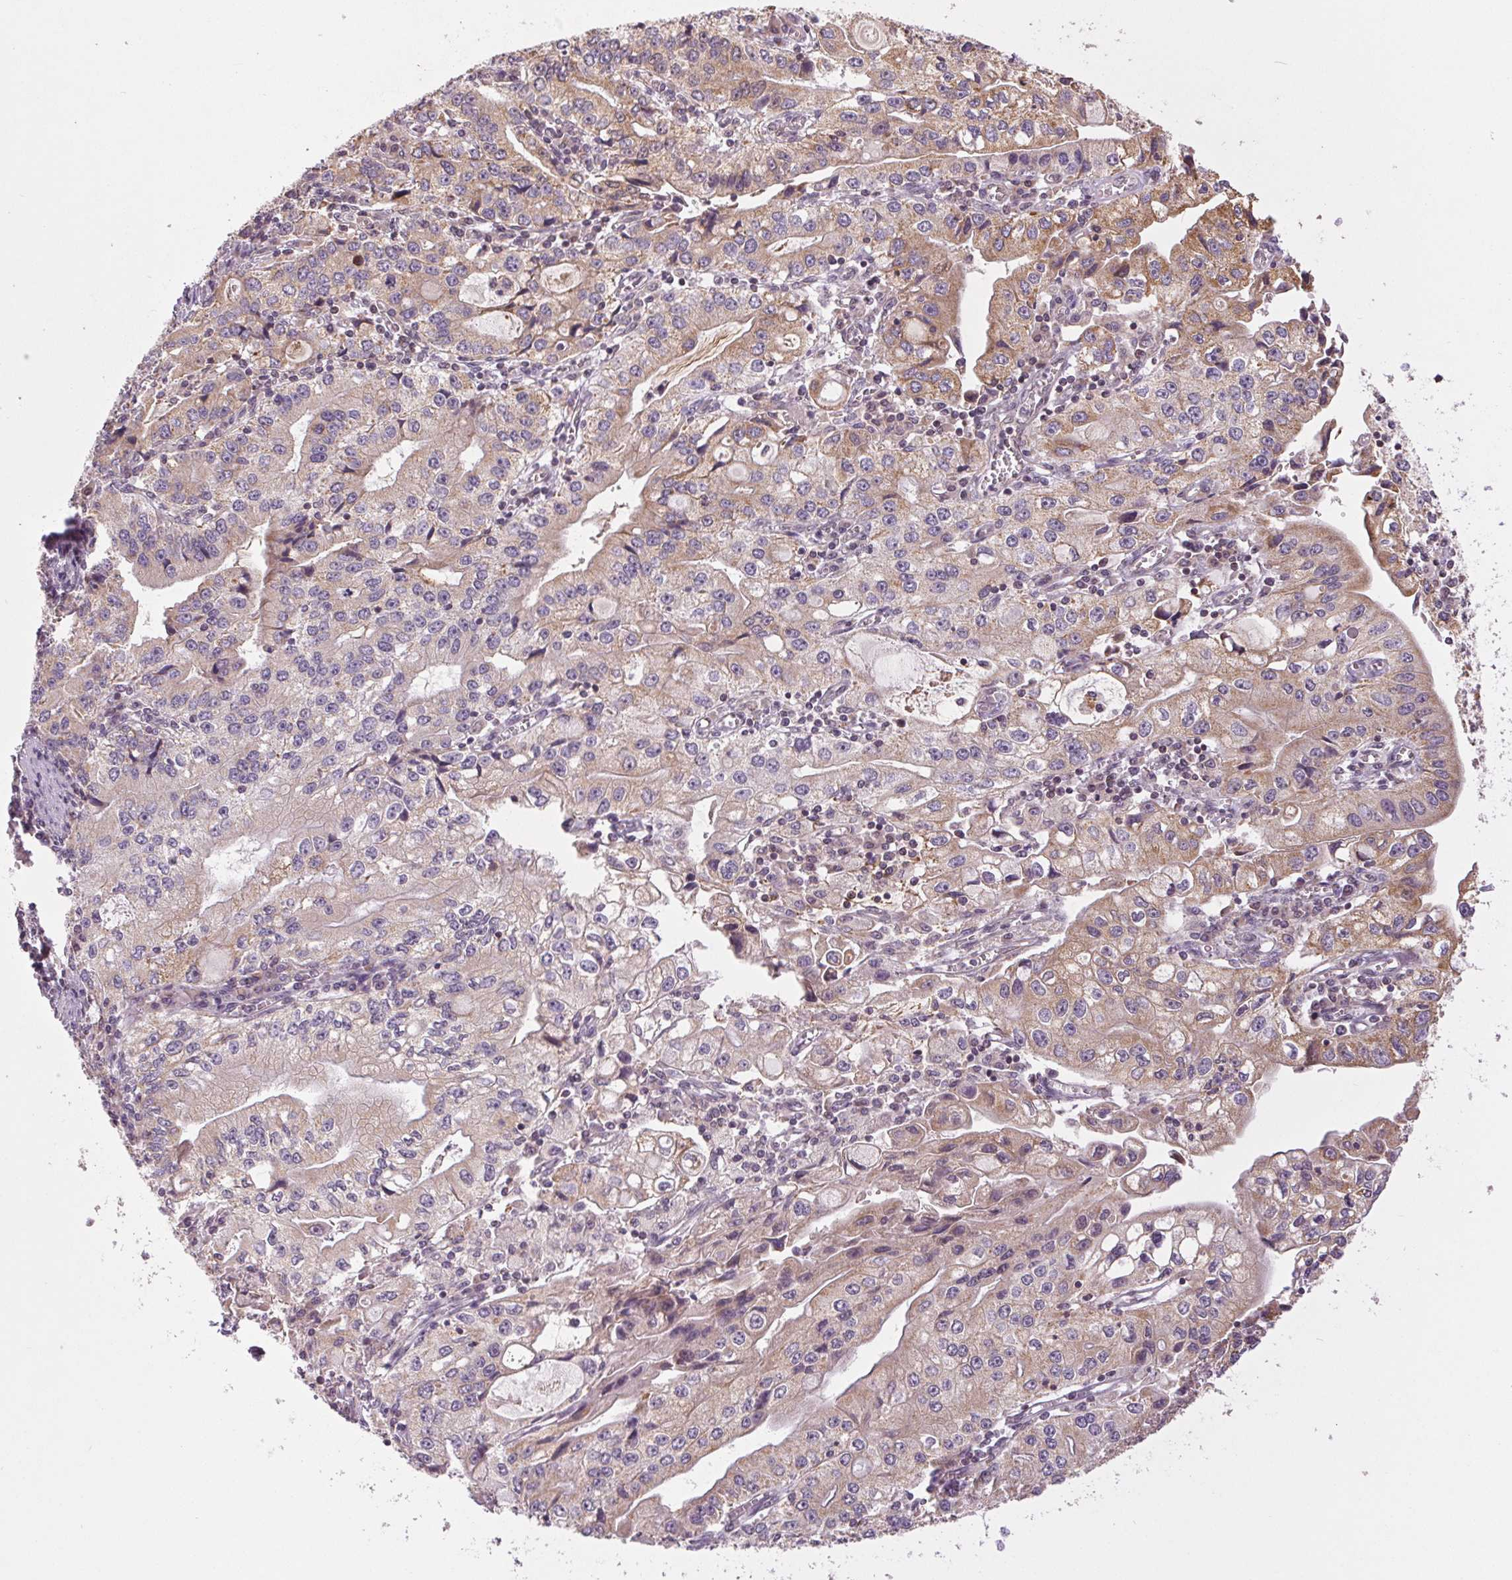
{"staining": {"intensity": "weak", "quantity": "25%-75%", "location": "cytoplasmic/membranous"}, "tissue": "stomach cancer", "cell_type": "Tumor cells", "image_type": "cancer", "snomed": [{"axis": "morphology", "description": "Adenocarcinoma, NOS"}, {"axis": "topography", "description": "Stomach, lower"}], "caption": "Stomach cancer stained with immunohistochemistry displays weak cytoplasmic/membranous positivity in about 25%-75% of tumor cells.", "gene": "MAP3K5", "patient": {"sex": "female", "age": 72}}